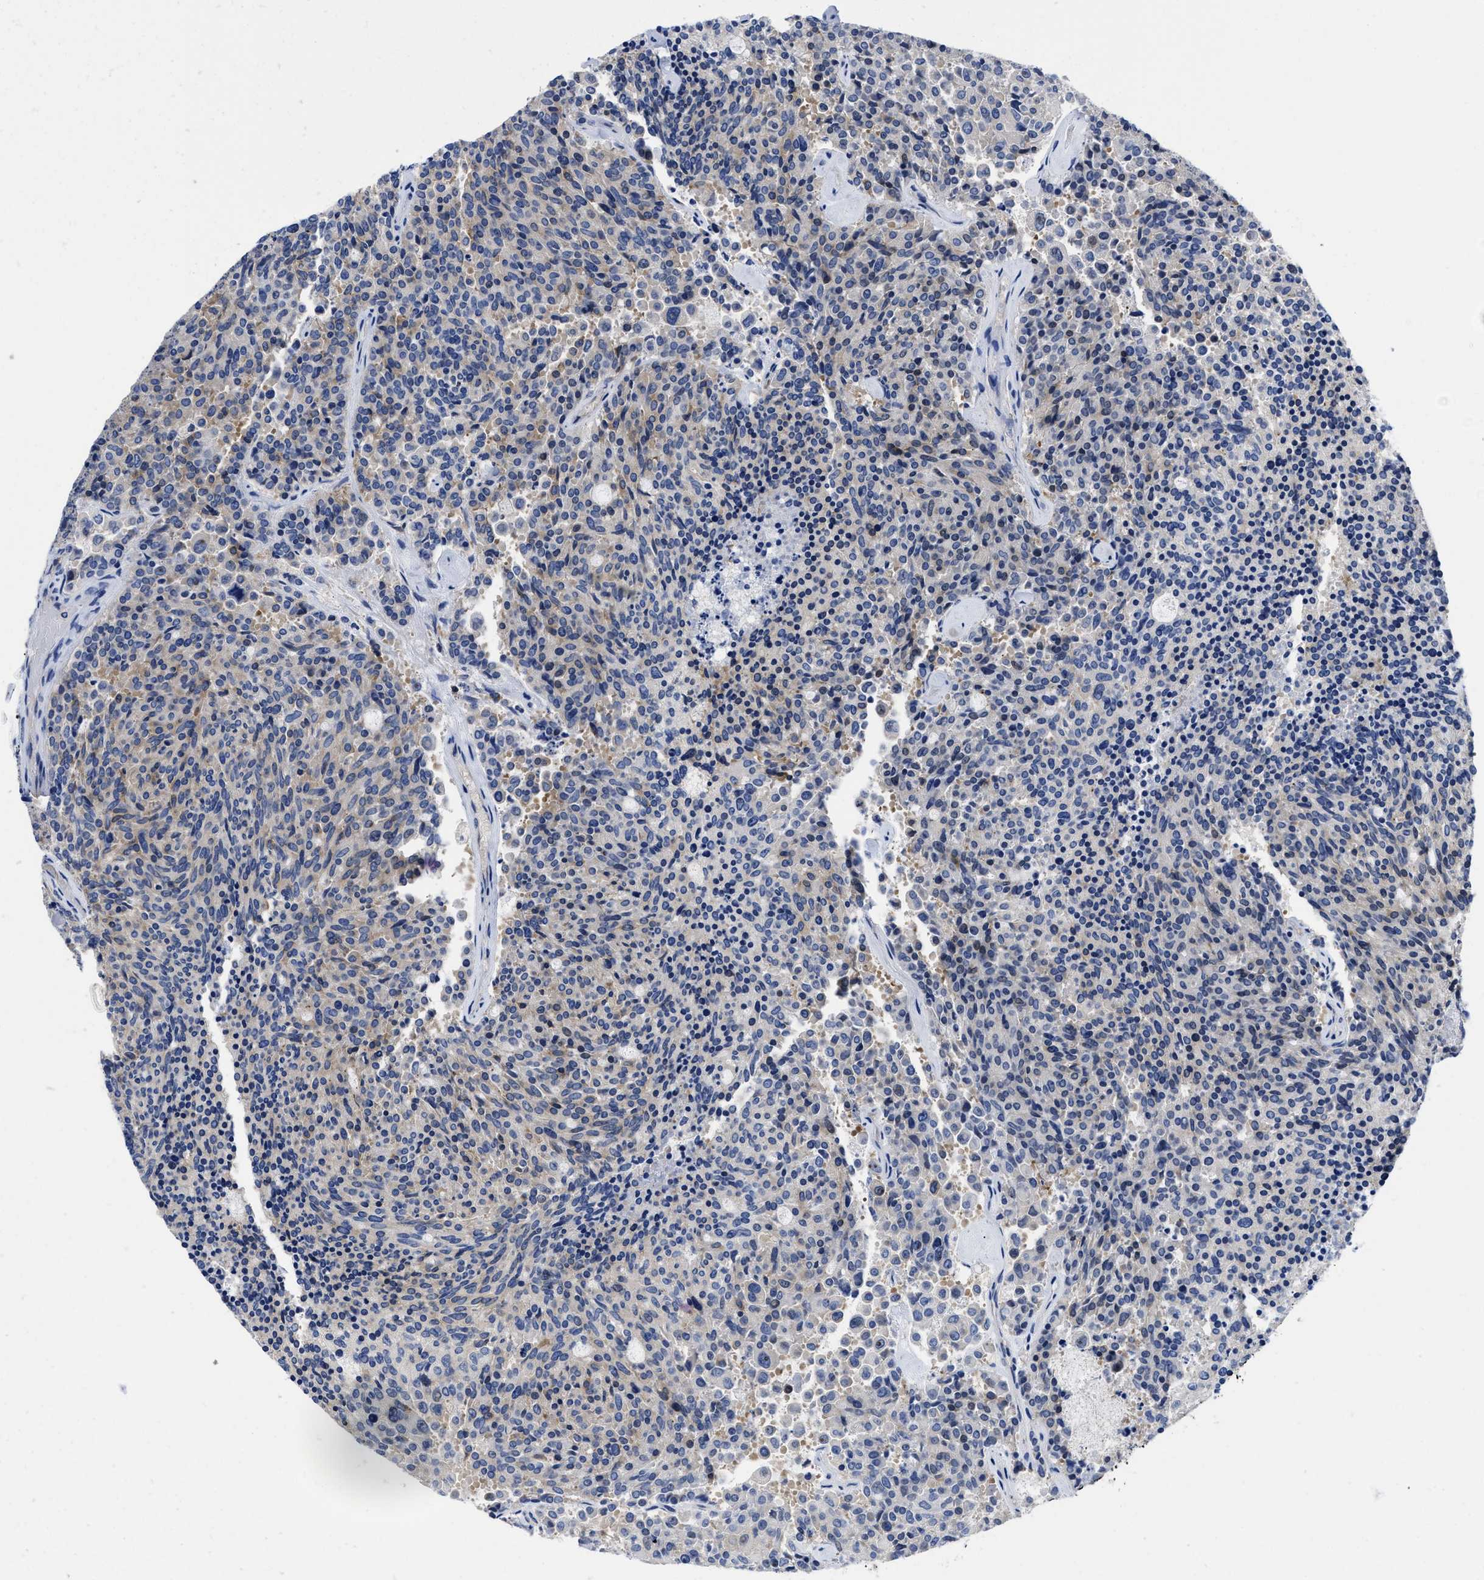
{"staining": {"intensity": "weak", "quantity": "<25%", "location": "cytoplasmic/membranous"}, "tissue": "carcinoid", "cell_type": "Tumor cells", "image_type": "cancer", "snomed": [{"axis": "morphology", "description": "Carcinoid, malignant, NOS"}, {"axis": "topography", "description": "Pancreas"}], "caption": "Tumor cells show no significant protein positivity in carcinoid (malignant).", "gene": "YARS1", "patient": {"sex": "female", "age": 54}}